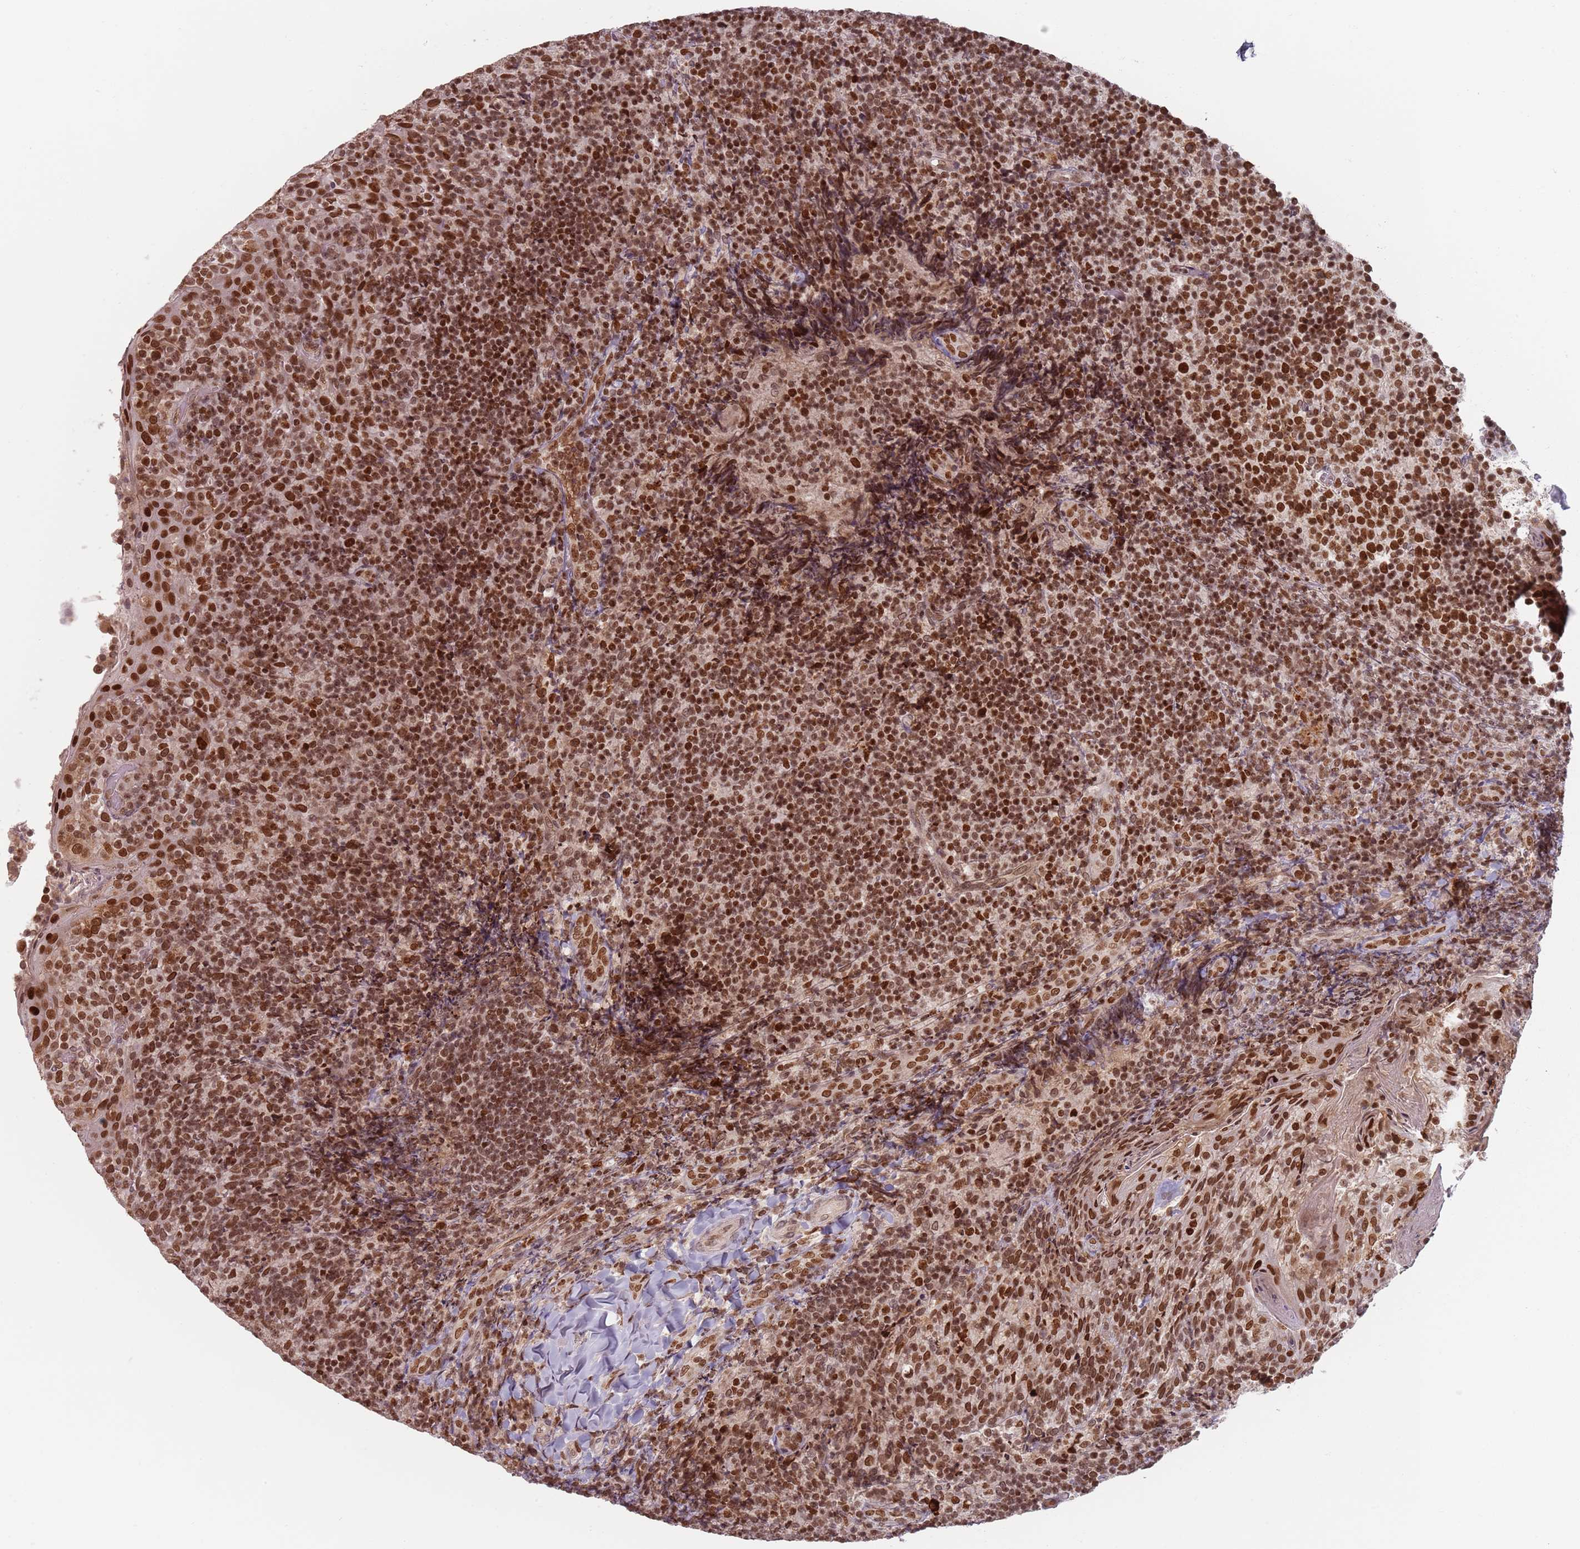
{"staining": {"intensity": "strong", "quantity": ">75%", "location": "nuclear"}, "tissue": "tonsil", "cell_type": "Germinal center cells", "image_type": "normal", "snomed": [{"axis": "morphology", "description": "Normal tissue, NOS"}, {"axis": "topography", "description": "Tonsil"}], "caption": "Germinal center cells exhibit high levels of strong nuclear staining in about >75% of cells in unremarkable tonsil.", "gene": "NUP50", "patient": {"sex": "female", "age": 10}}